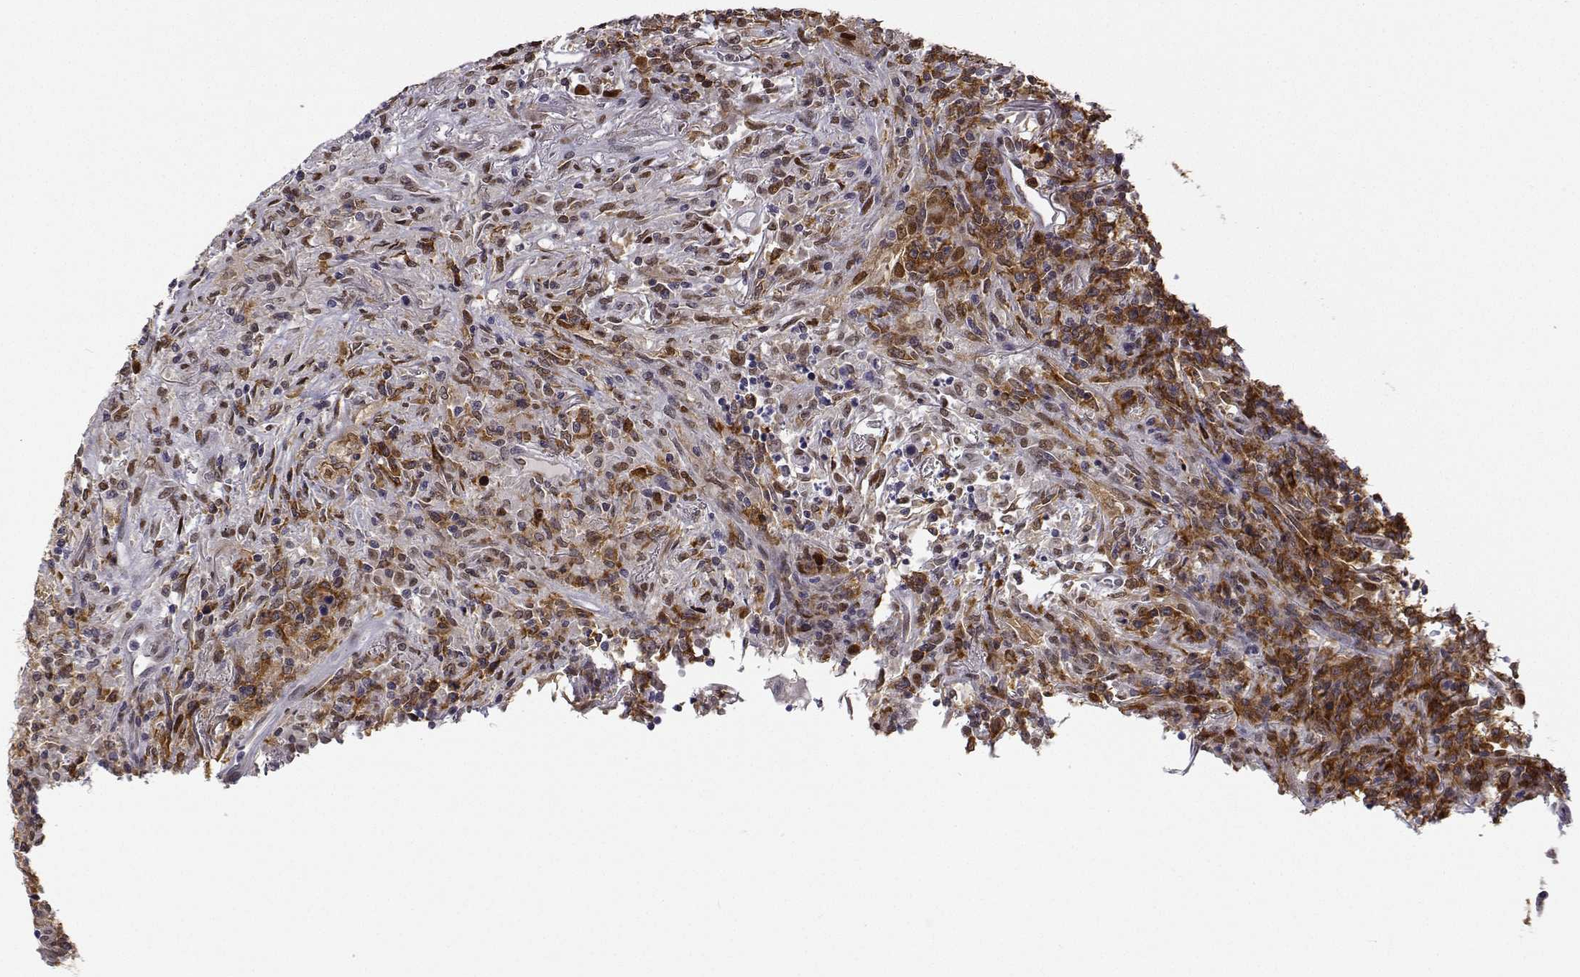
{"staining": {"intensity": "moderate", "quantity": "25%-75%", "location": "cytoplasmic/membranous,nuclear"}, "tissue": "lymphoma", "cell_type": "Tumor cells", "image_type": "cancer", "snomed": [{"axis": "morphology", "description": "Malignant lymphoma, non-Hodgkin's type, High grade"}, {"axis": "topography", "description": "Lung"}], "caption": "A histopathology image of lymphoma stained for a protein demonstrates moderate cytoplasmic/membranous and nuclear brown staining in tumor cells. Using DAB (brown) and hematoxylin (blue) stains, captured at high magnification using brightfield microscopy.", "gene": "PHGDH", "patient": {"sex": "male", "age": 79}}